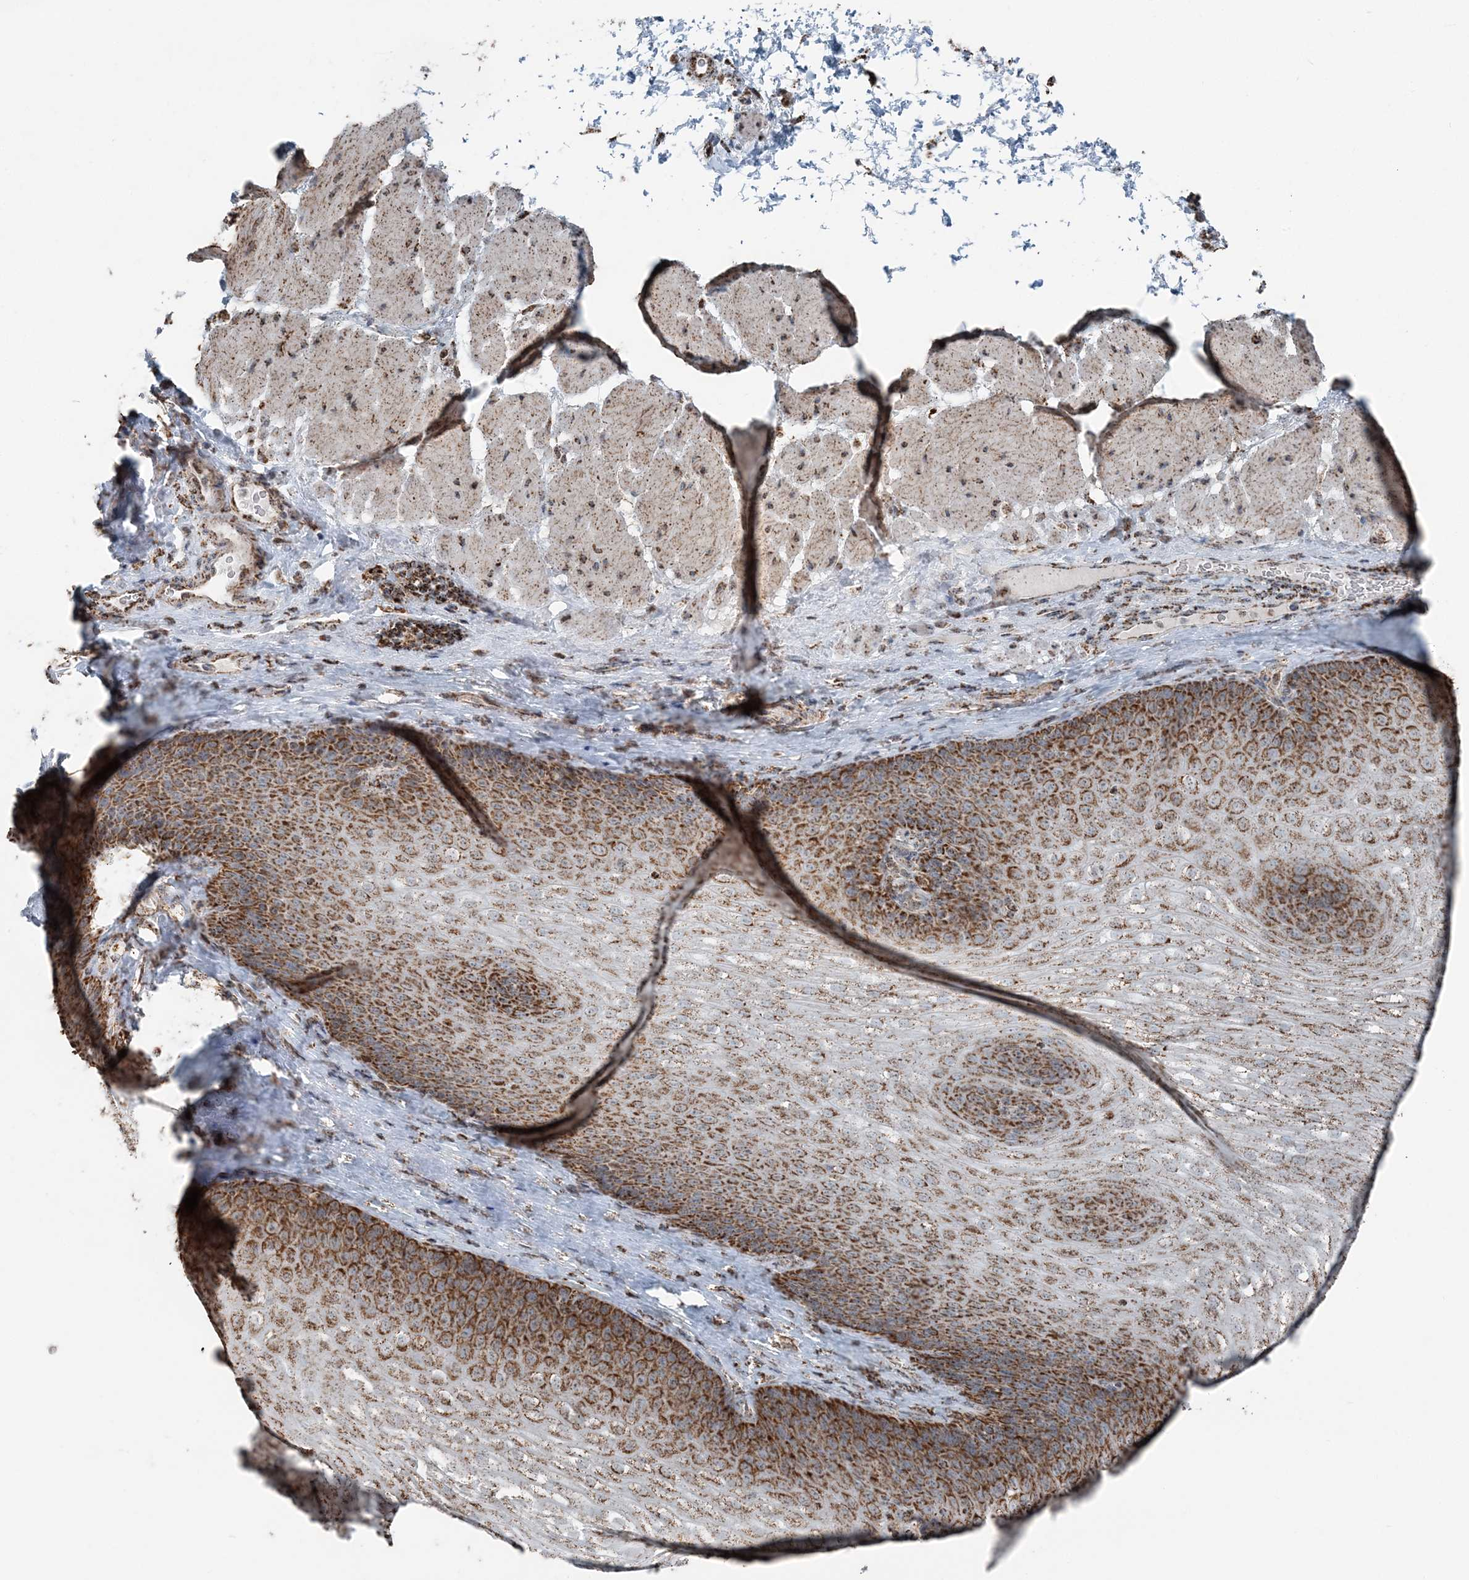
{"staining": {"intensity": "strong", "quantity": ">75%", "location": "cytoplasmic/membranous"}, "tissue": "esophagus", "cell_type": "Squamous epithelial cells", "image_type": "normal", "snomed": [{"axis": "morphology", "description": "Normal tissue, NOS"}, {"axis": "topography", "description": "Esophagus"}], "caption": "High-magnification brightfield microscopy of benign esophagus stained with DAB (brown) and counterstained with hematoxylin (blue). squamous epithelial cells exhibit strong cytoplasmic/membranous staining is appreciated in about>75% of cells.", "gene": "SUCLG1", "patient": {"sex": "female", "age": 66}}